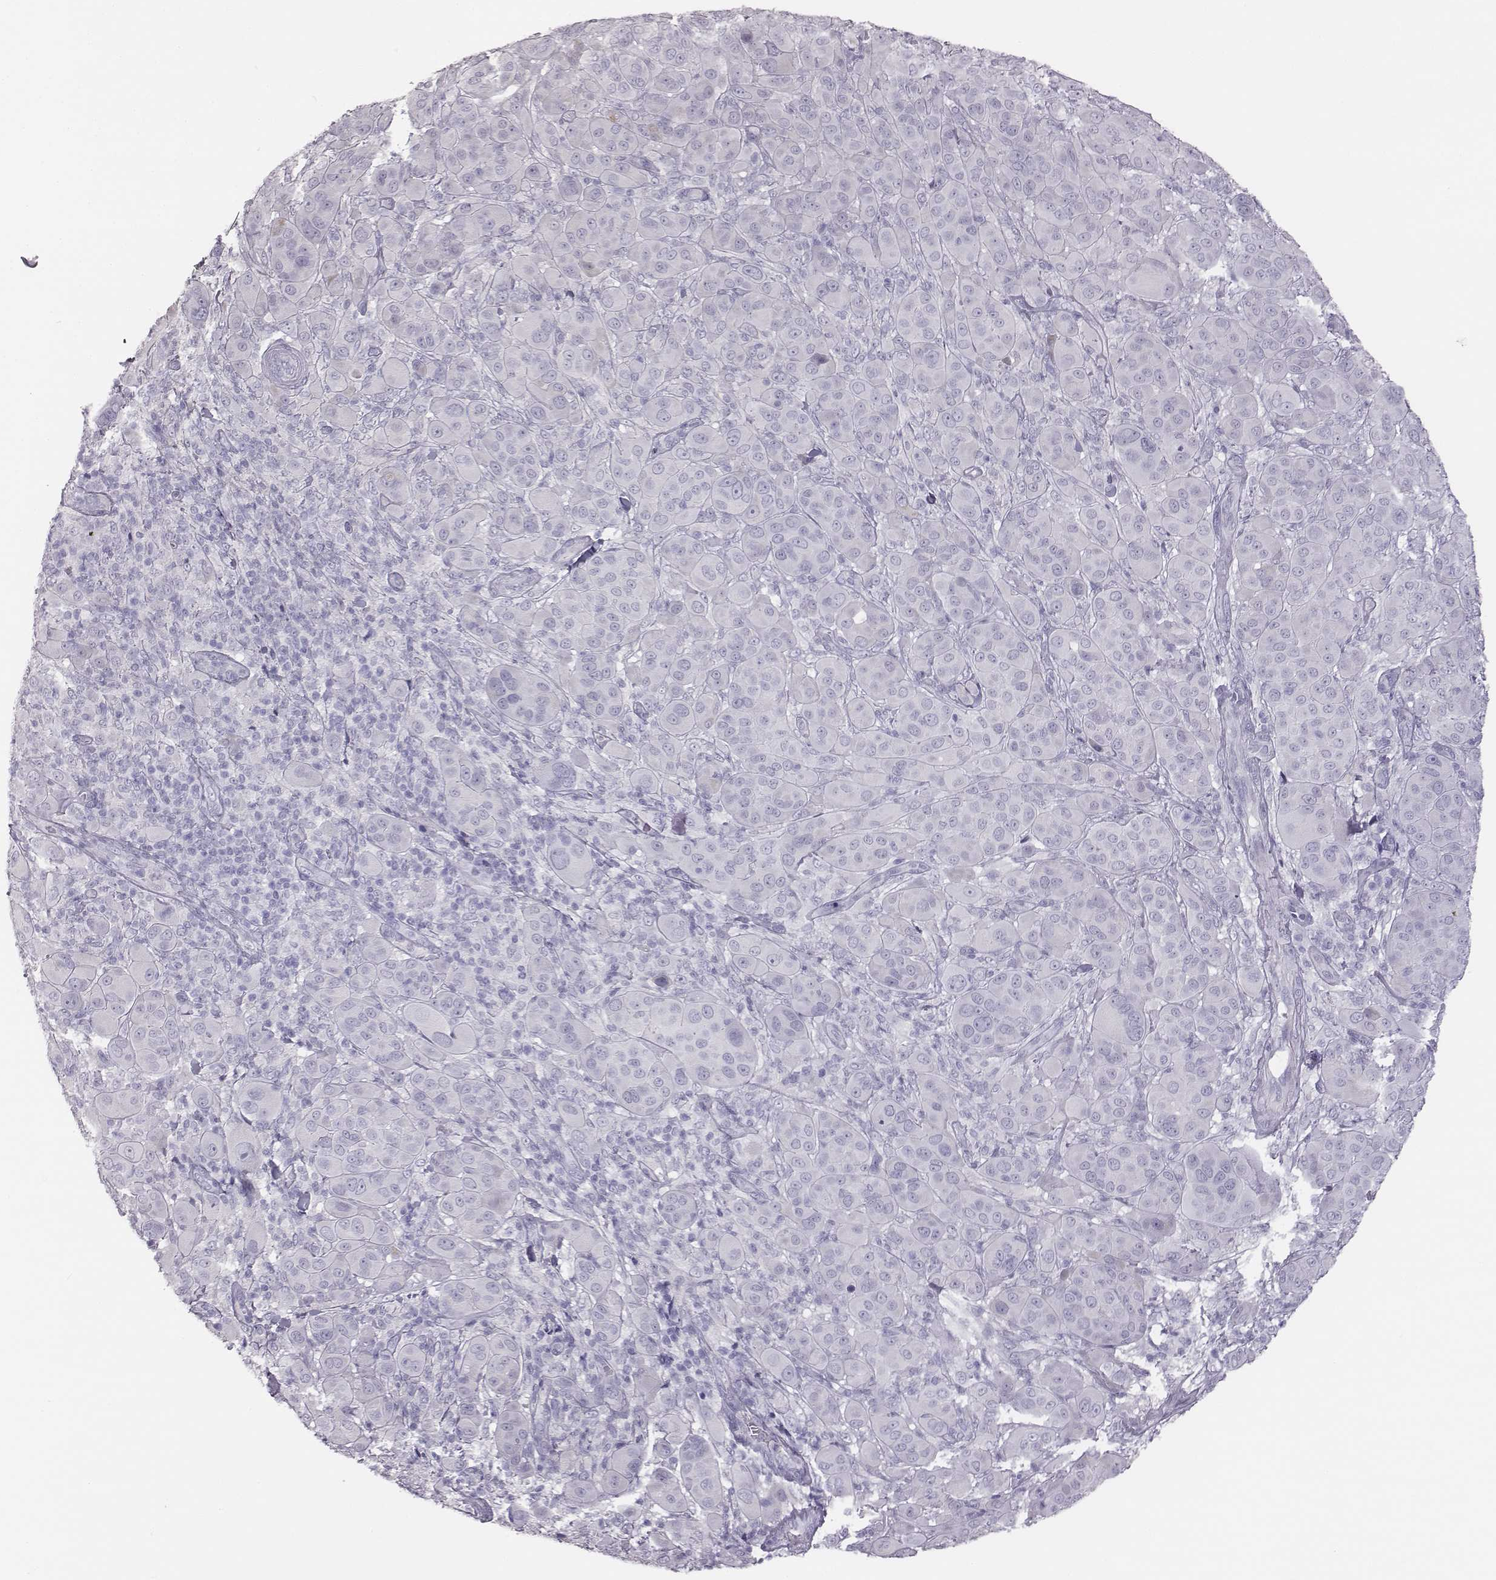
{"staining": {"intensity": "negative", "quantity": "none", "location": "none"}, "tissue": "melanoma", "cell_type": "Tumor cells", "image_type": "cancer", "snomed": [{"axis": "morphology", "description": "Malignant melanoma, NOS"}, {"axis": "topography", "description": "Skin"}], "caption": "This is a histopathology image of immunohistochemistry (IHC) staining of malignant melanoma, which shows no staining in tumor cells.", "gene": "GUCA1A", "patient": {"sex": "female", "age": 87}}